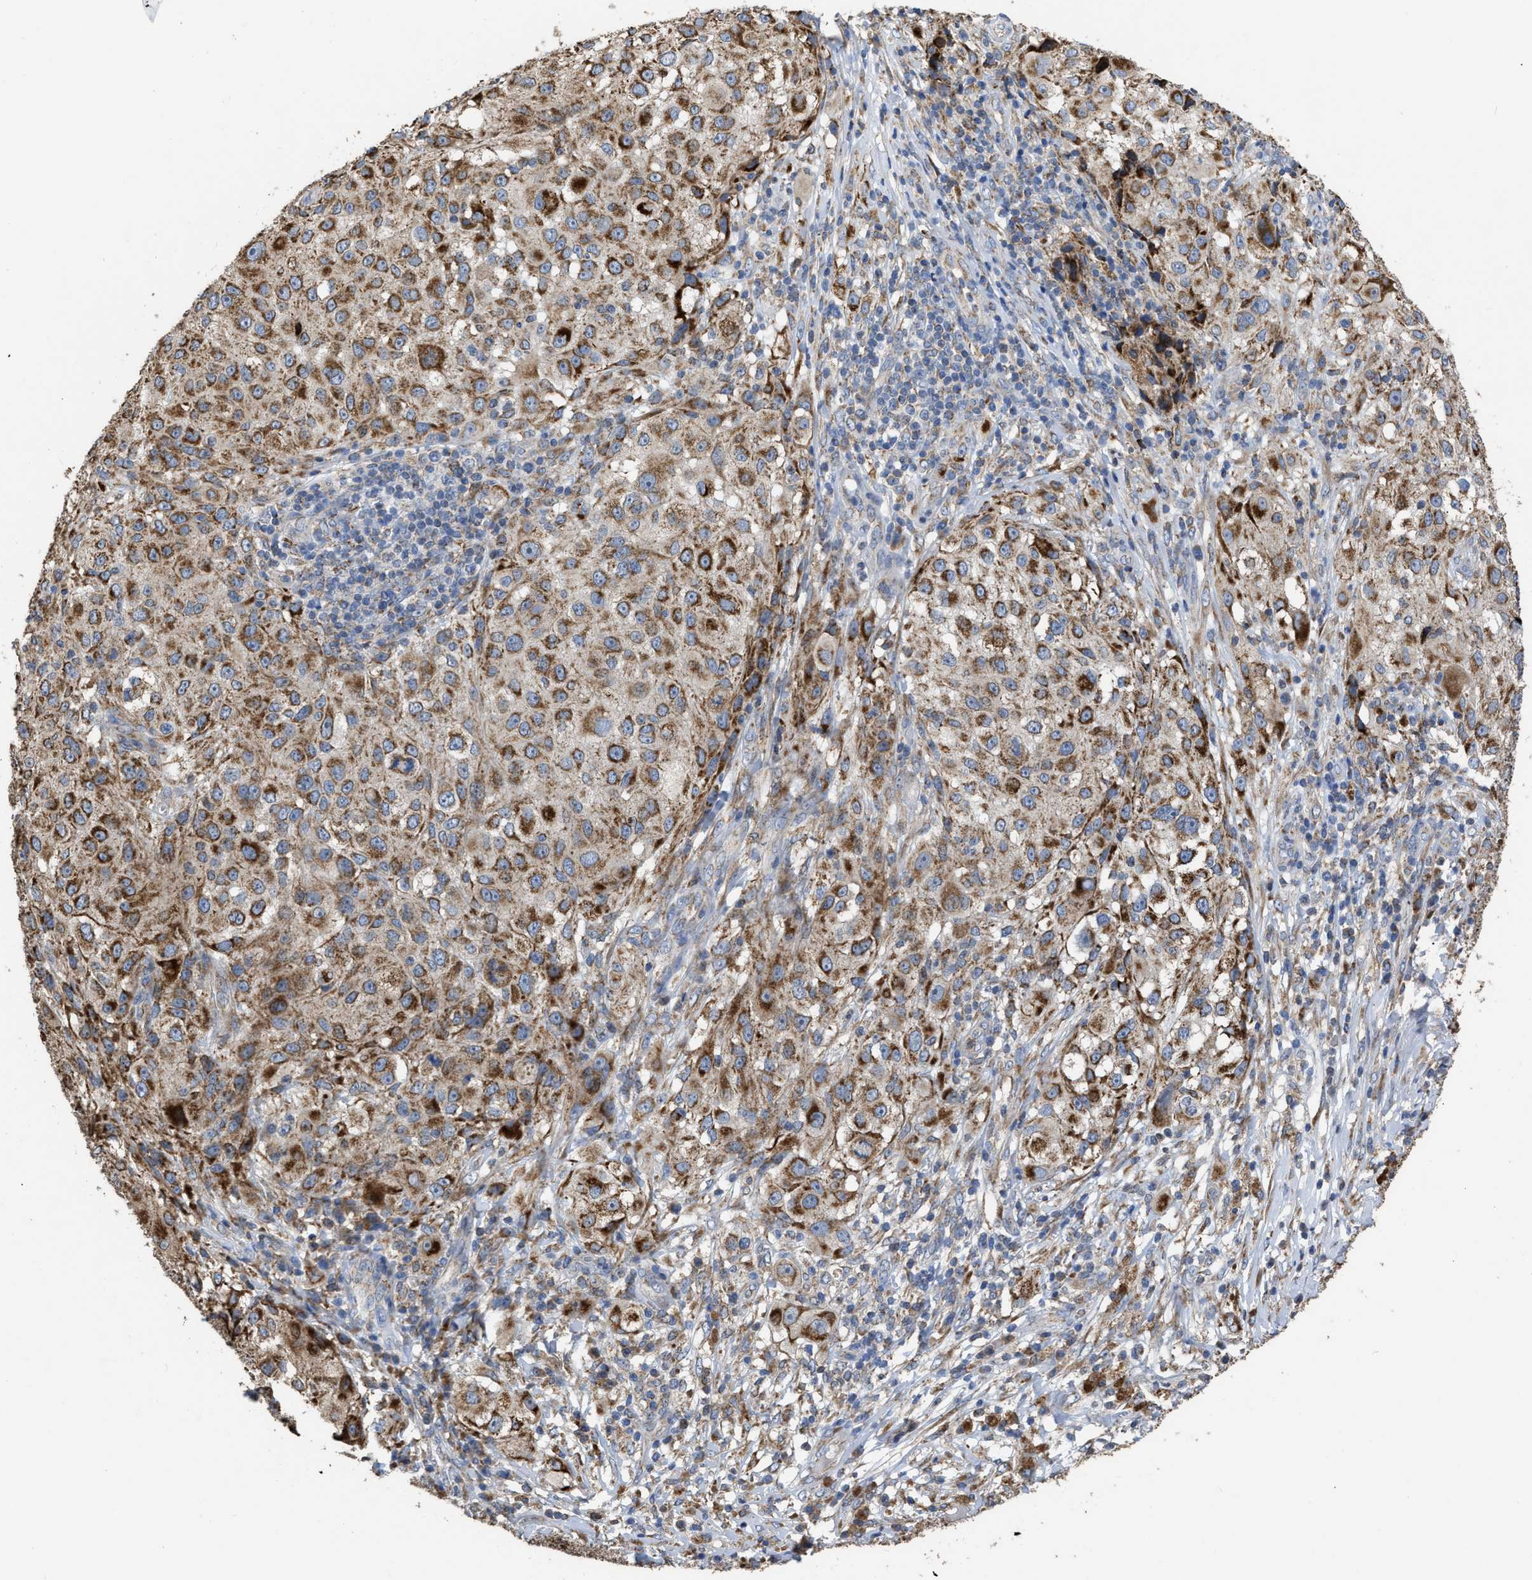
{"staining": {"intensity": "moderate", "quantity": ">75%", "location": "cytoplasmic/membranous"}, "tissue": "melanoma", "cell_type": "Tumor cells", "image_type": "cancer", "snomed": [{"axis": "morphology", "description": "Necrosis, NOS"}, {"axis": "morphology", "description": "Malignant melanoma, NOS"}, {"axis": "topography", "description": "Skin"}], "caption": "Immunohistochemistry staining of malignant melanoma, which shows medium levels of moderate cytoplasmic/membranous expression in about >75% of tumor cells indicating moderate cytoplasmic/membranous protein expression. The staining was performed using DAB (brown) for protein detection and nuclei were counterstained in hematoxylin (blue).", "gene": "AK2", "patient": {"sex": "female", "age": 87}}